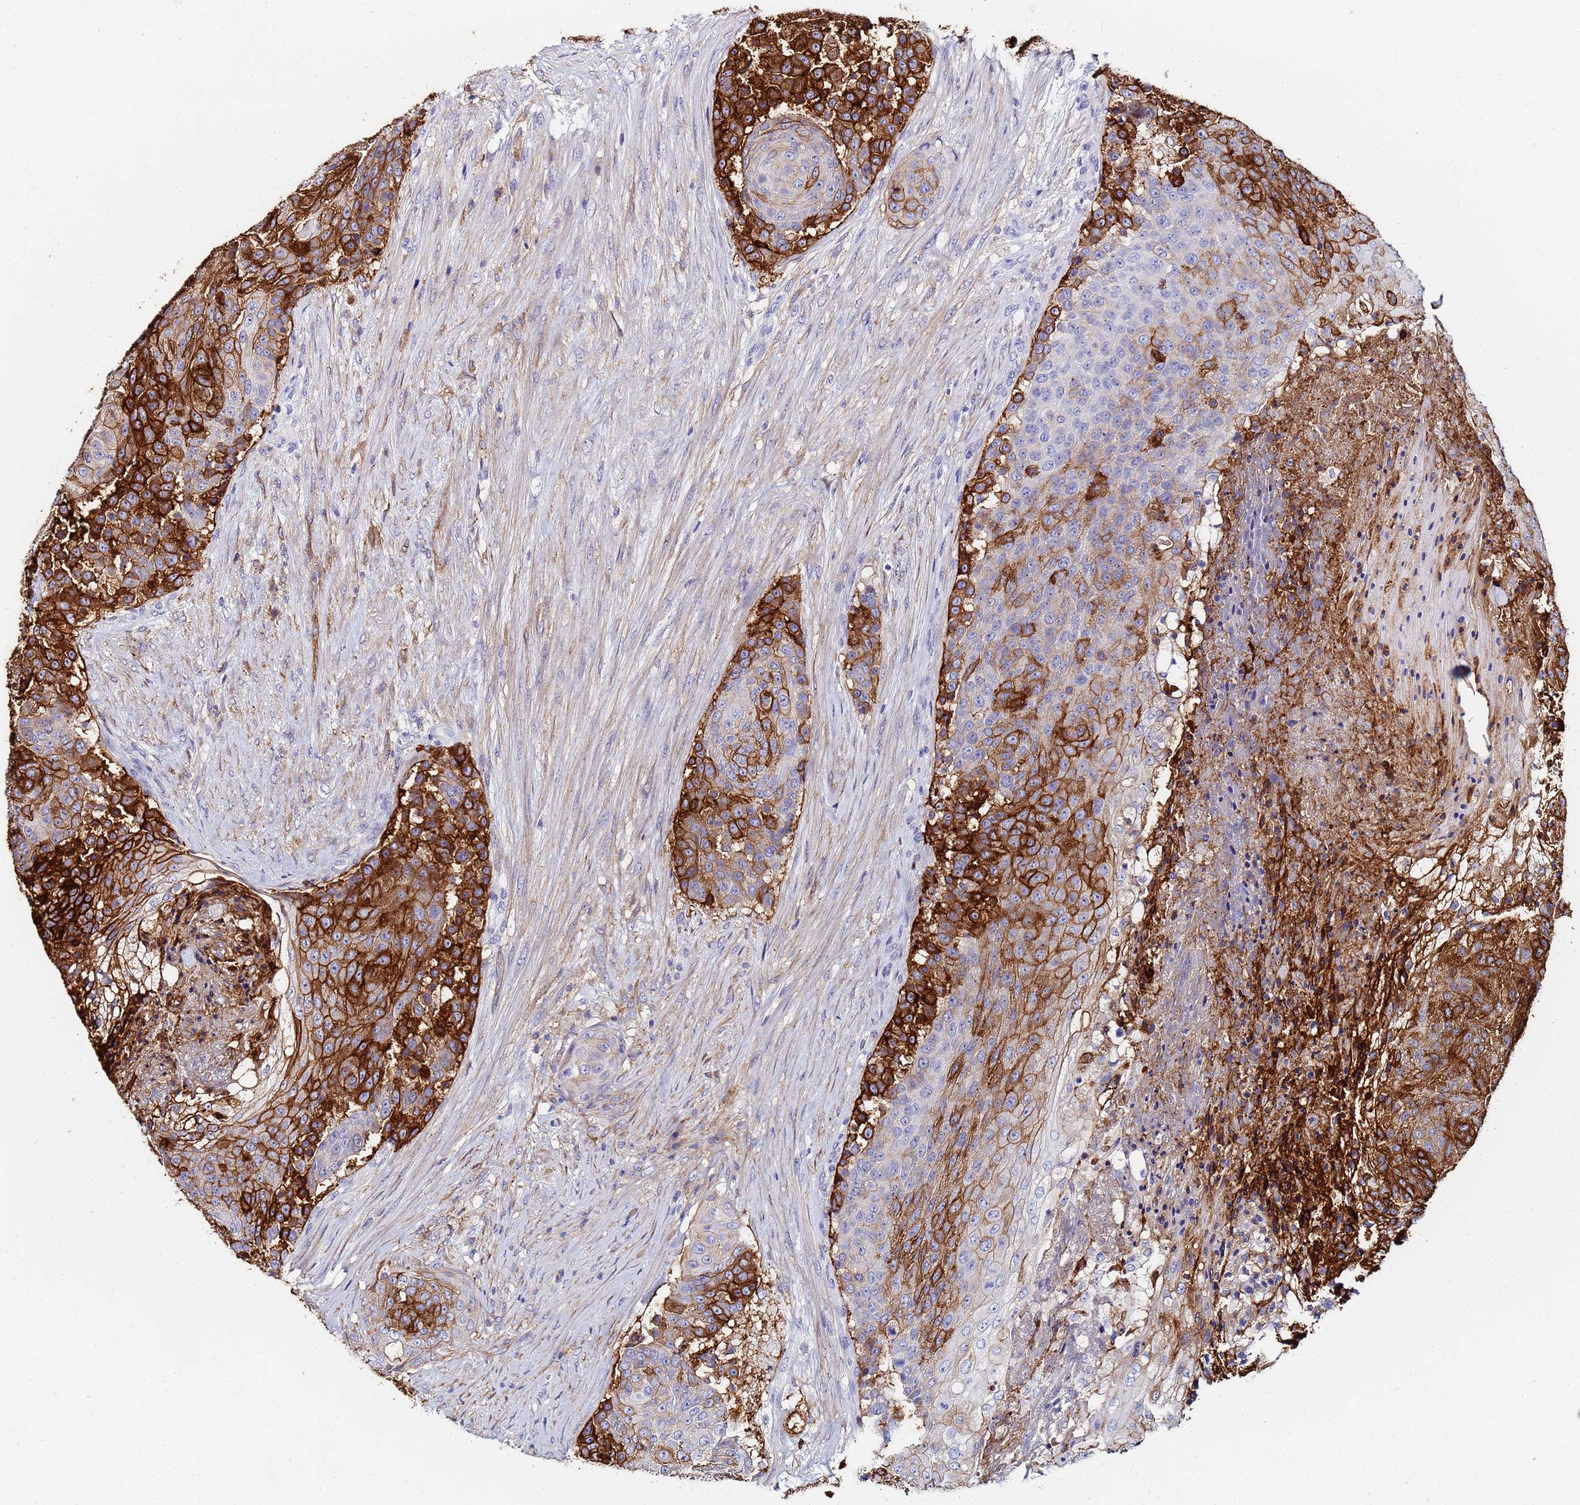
{"staining": {"intensity": "strong", "quantity": "25%-75%", "location": "cytoplasmic/membranous"}, "tissue": "urothelial cancer", "cell_type": "Tumor cells", "image_type": "cancer", "snomed": [{"axis": "morphology", "description": "Urothelial carcinoma, High grade"}, {"axis": "topography", "description": "Urinary bladder"}], "caption": "Brown immunohistochemical staining in human urothelial cancer exhibits strong cytoplasmic/membranous staining in about 25%-75% of tumor cells.", "gene": "BASP1", "patient": {"sex": "female", "age": 63}}